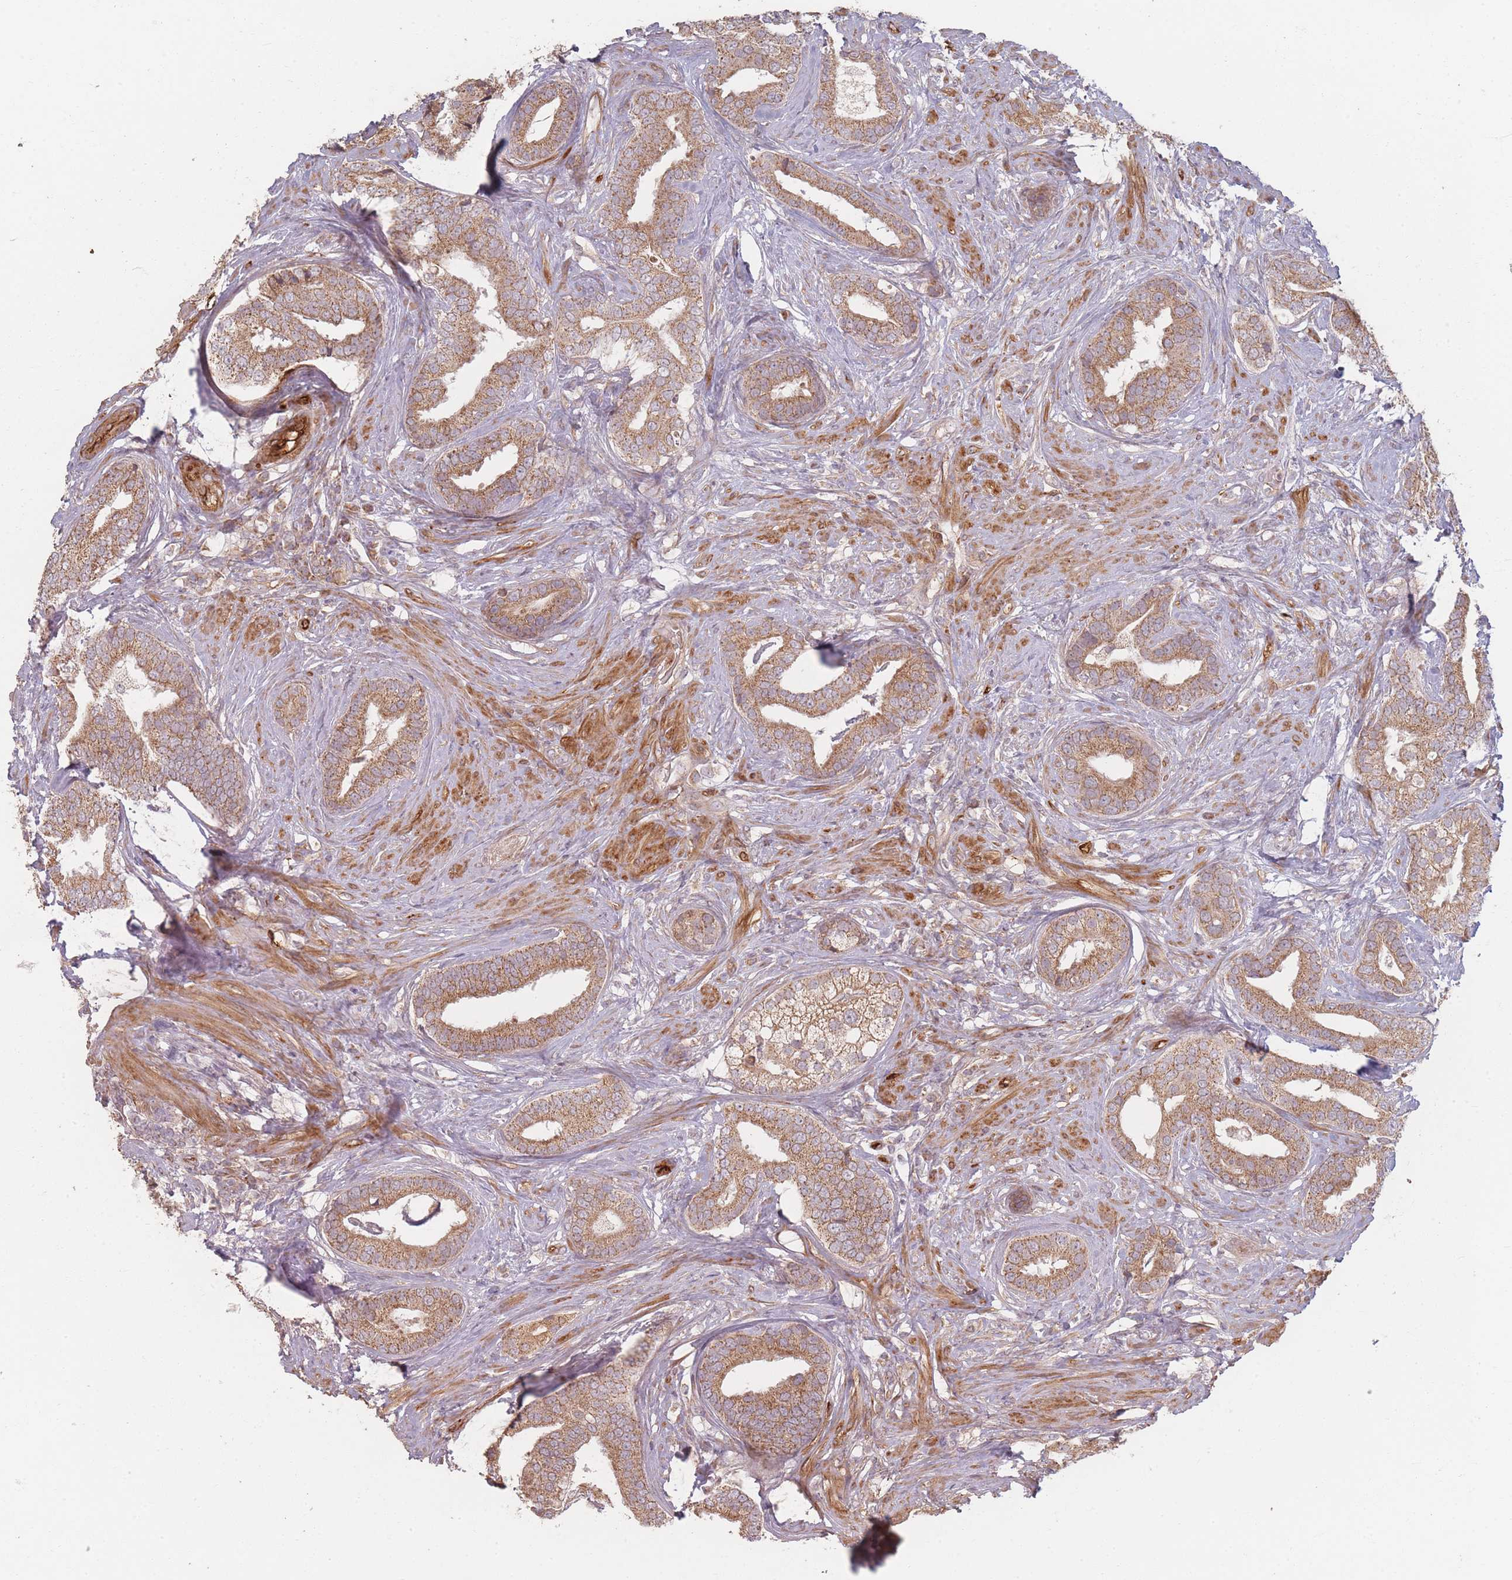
{"staining": {"intensity": "moderate", "quantity": ">75%", "location": "cytoplasmic/membranous"}, "tissue": "prostate cancer", "cell_type": "Tumor cells", "image_type": "cancer", "snomed": [{"axis": "morphology", "description": "Adenocarcinoma, High grade"}, {"axis": "topography", "description": "Prostate"}], "caption": "The image demonstrates immunohistochemical staining of prostate adenocarcinoma (high-grade). There is moderate cytoplasmic/membranous expression is present in approximately >75% of tumor cells.", "gene": "MRPS6", "patient": {"sex": "male", "age": 55}}